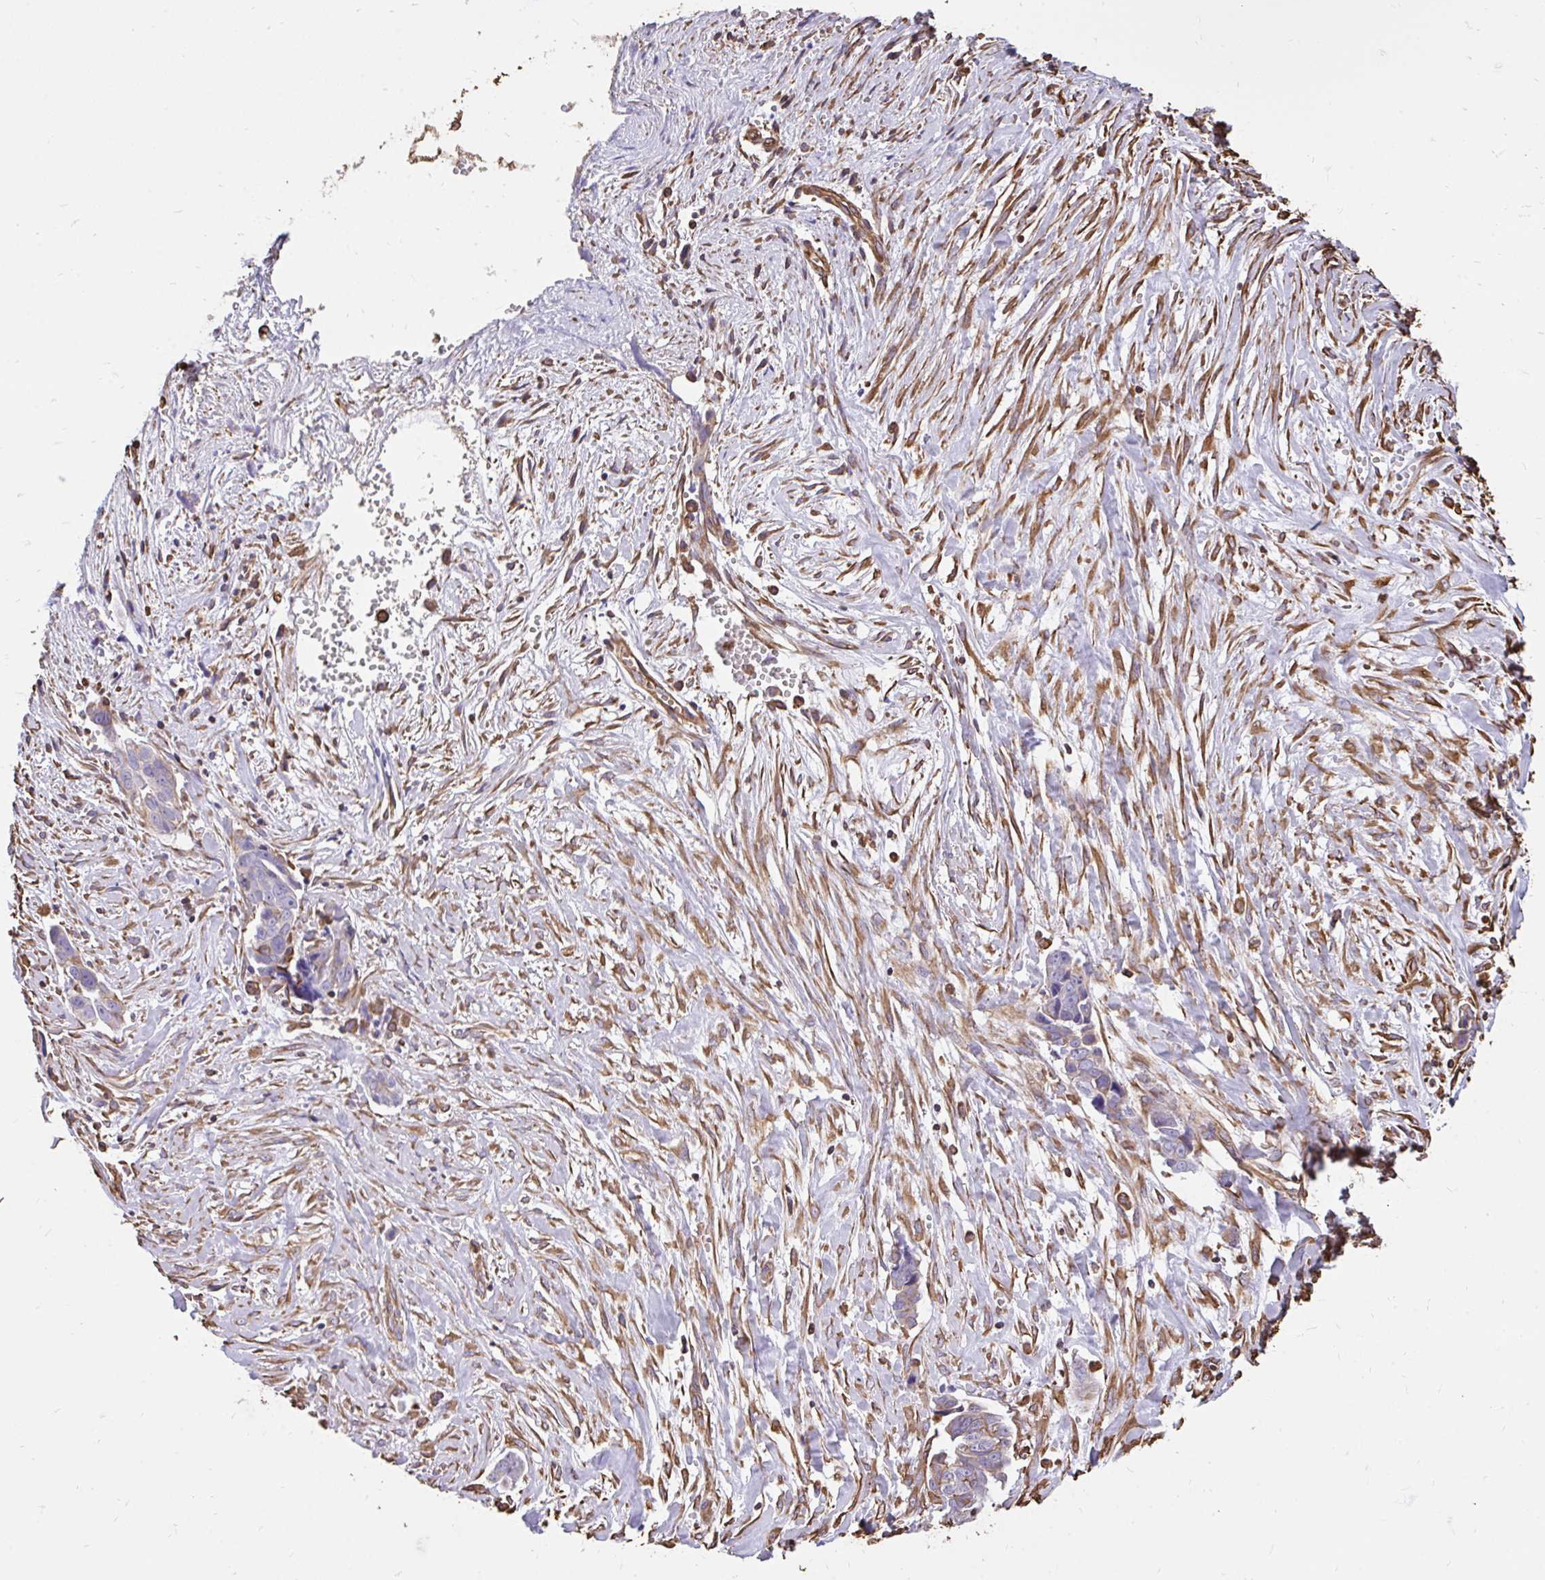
{"staining": {"intensity": "weak", "quantity": "<25%", "location": "cytoplasmic/membranous"}, "tissue": "ovarian cancer", "cell_type": "Tumor cells", "image_type": "cancer", "snomed": [{"axis": "morphology", "description": "Cystadenocarcinoma, serous, NOS"}, {"axis": "topography", "description": "Ovary"}], "caption": "Protein analysis of ovarian cancer (serous cystadenocarcinoma) exhibits no significant staining in tumor cells.", "gene": "RNF103", "patient": {"sex": "female", "age": 59}}